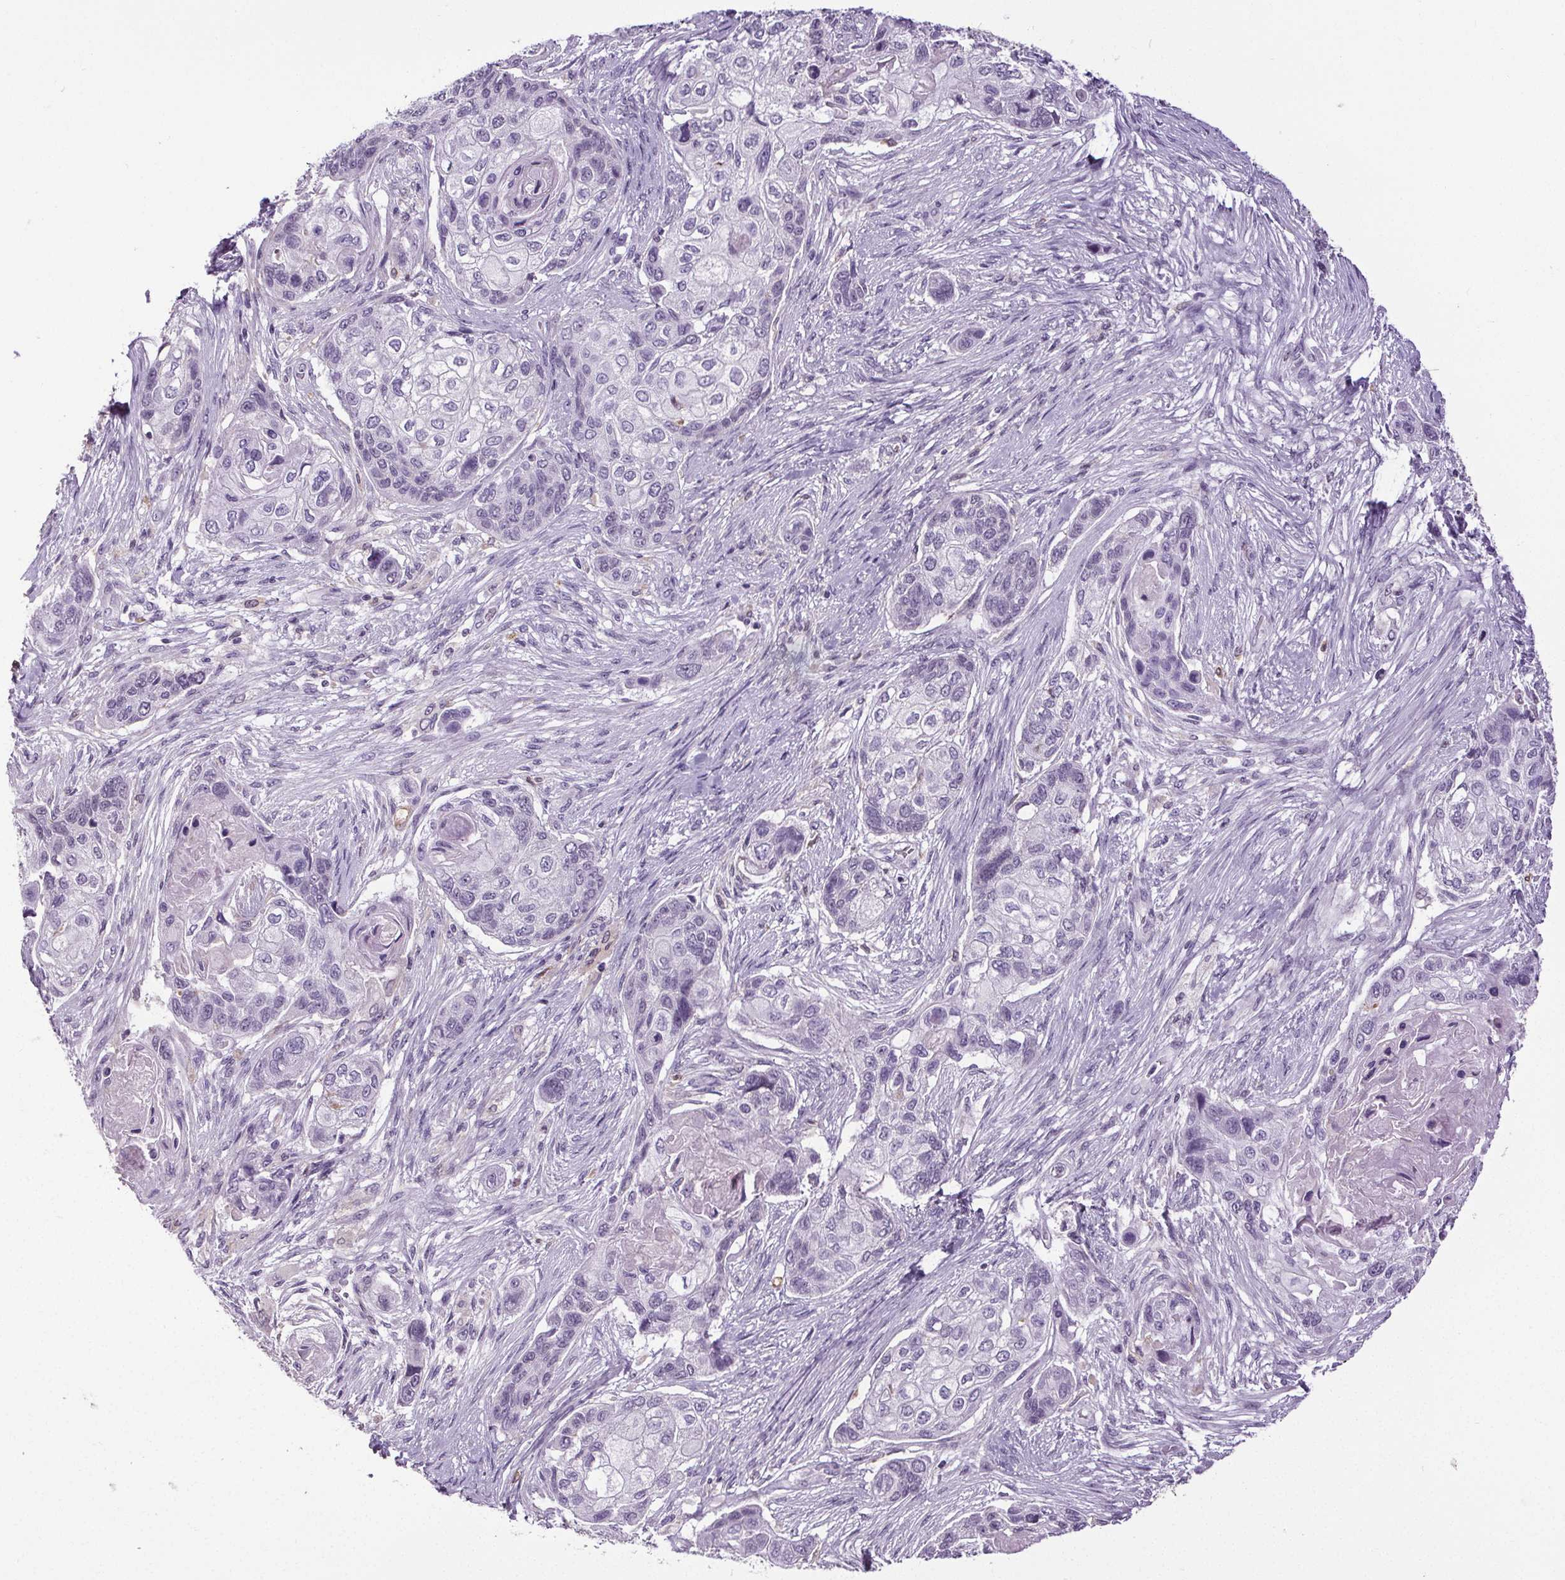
{"staining": {"intensity": "negative", "quantity": "none", "location": "none"}, "tissue": "lung cancer", "cell_type": "Tumor cells", "image_type": "cancer", "snomed": [{"axis": "morphology", "description": "Squamous cell carcinoma, NOS"}, {"axis": "topography", "description": "Lung"}], "caption": "A photomicrograph of human lung squamous cell carcinoma is negative for staining in tumor cells. (DAB IHC with hematoxylin counter stain).", "gene": "TMEM240", "patient": {"sex": "male", "age": 69}}